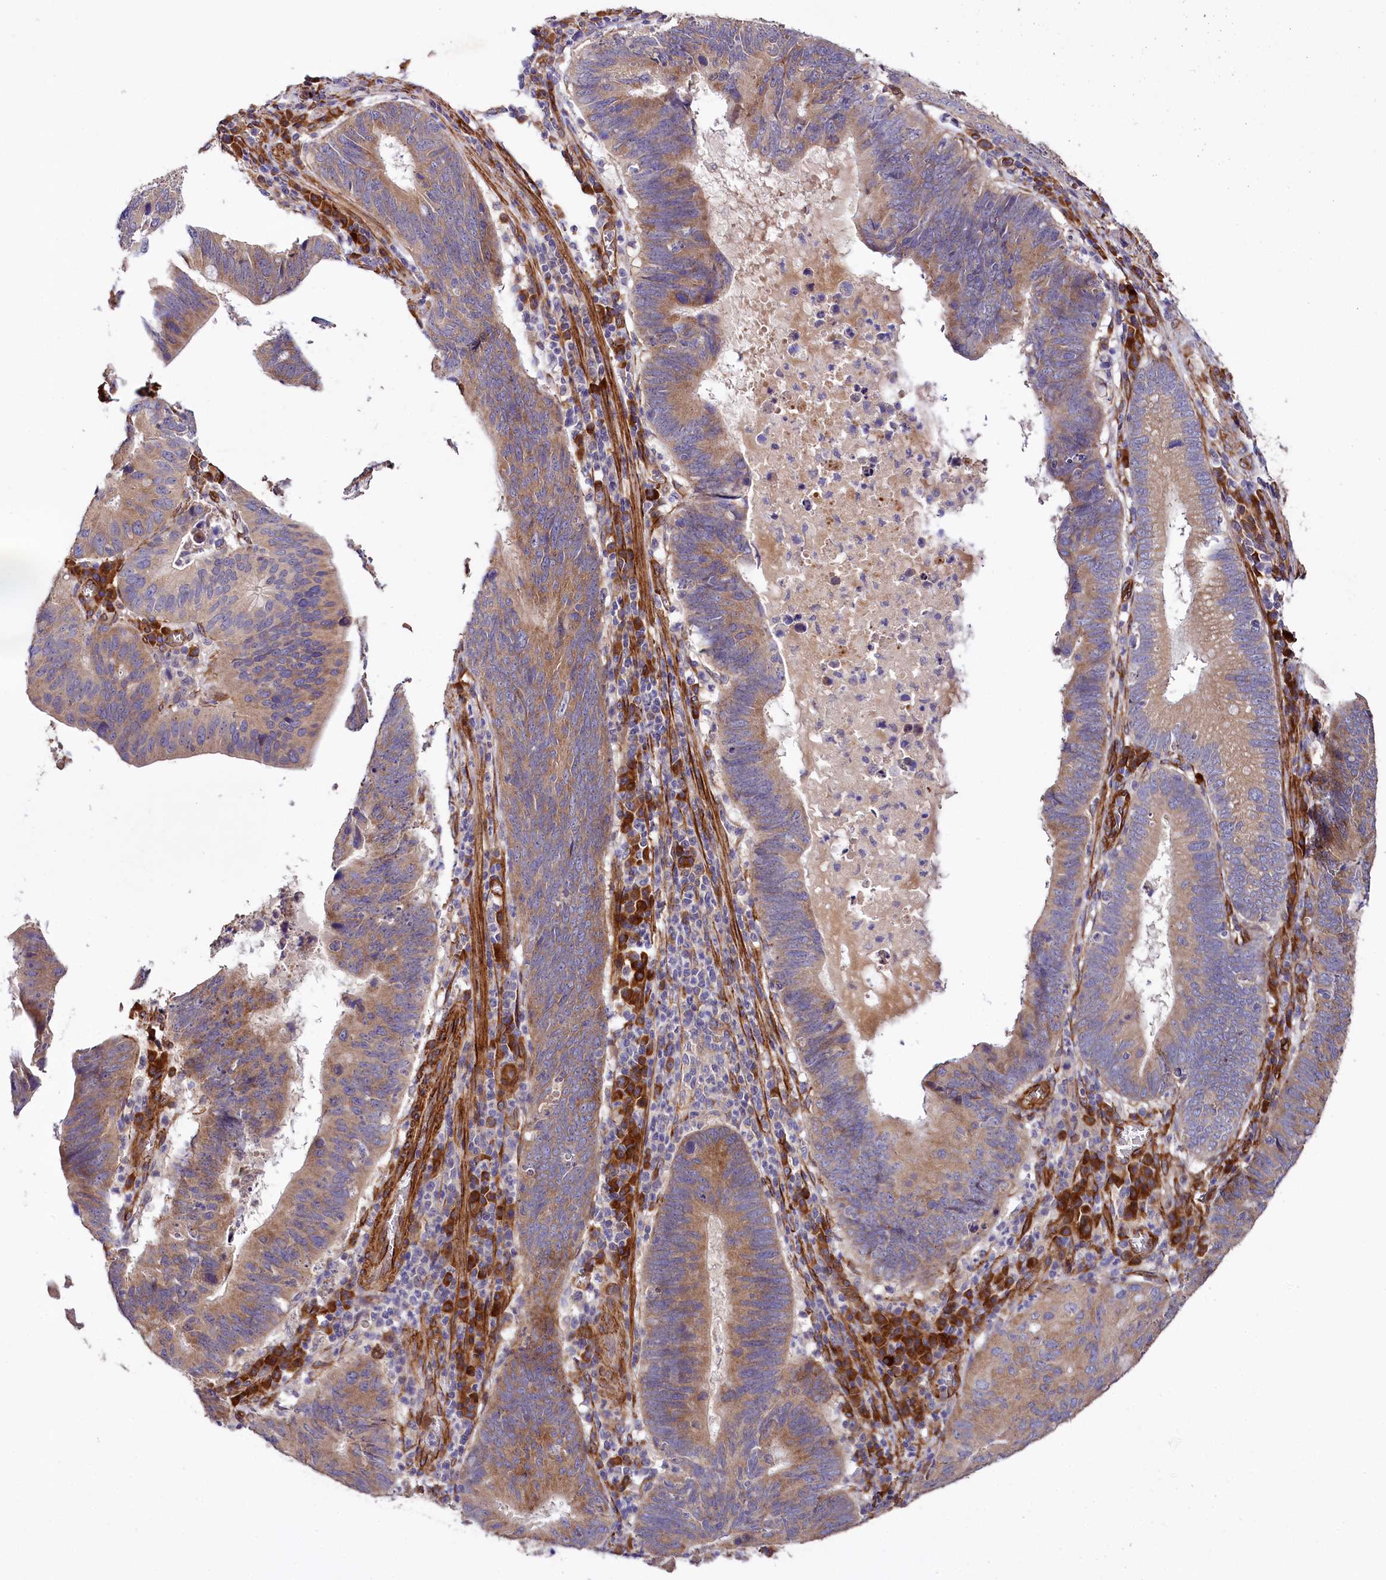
{"staining": {"intensity": "moderate", "quantity": ">75%", "location": "cytoplasmic/membranous"}, "tissue": "stomach cancer", "cell_type": "Tumor cells", "image_type": "cancer", "snomed": [{"axis": "morphology", "description": "Adenocarcinoma, NOS"}, {"axis": "topography", "description": "Stomach"}], "caption": "IHC photomicrograph of neoplastic tissue: human stomach adenocarcinoma stained using IHC displays medium levels of moderate protein expression localized specifically in the cytoplasmic/membranous of tumor cells, appearing as a cytoplasmic/membranous brown color.", "gene": "SPATS2", "patient": {"sex": "male", "age": 59}}